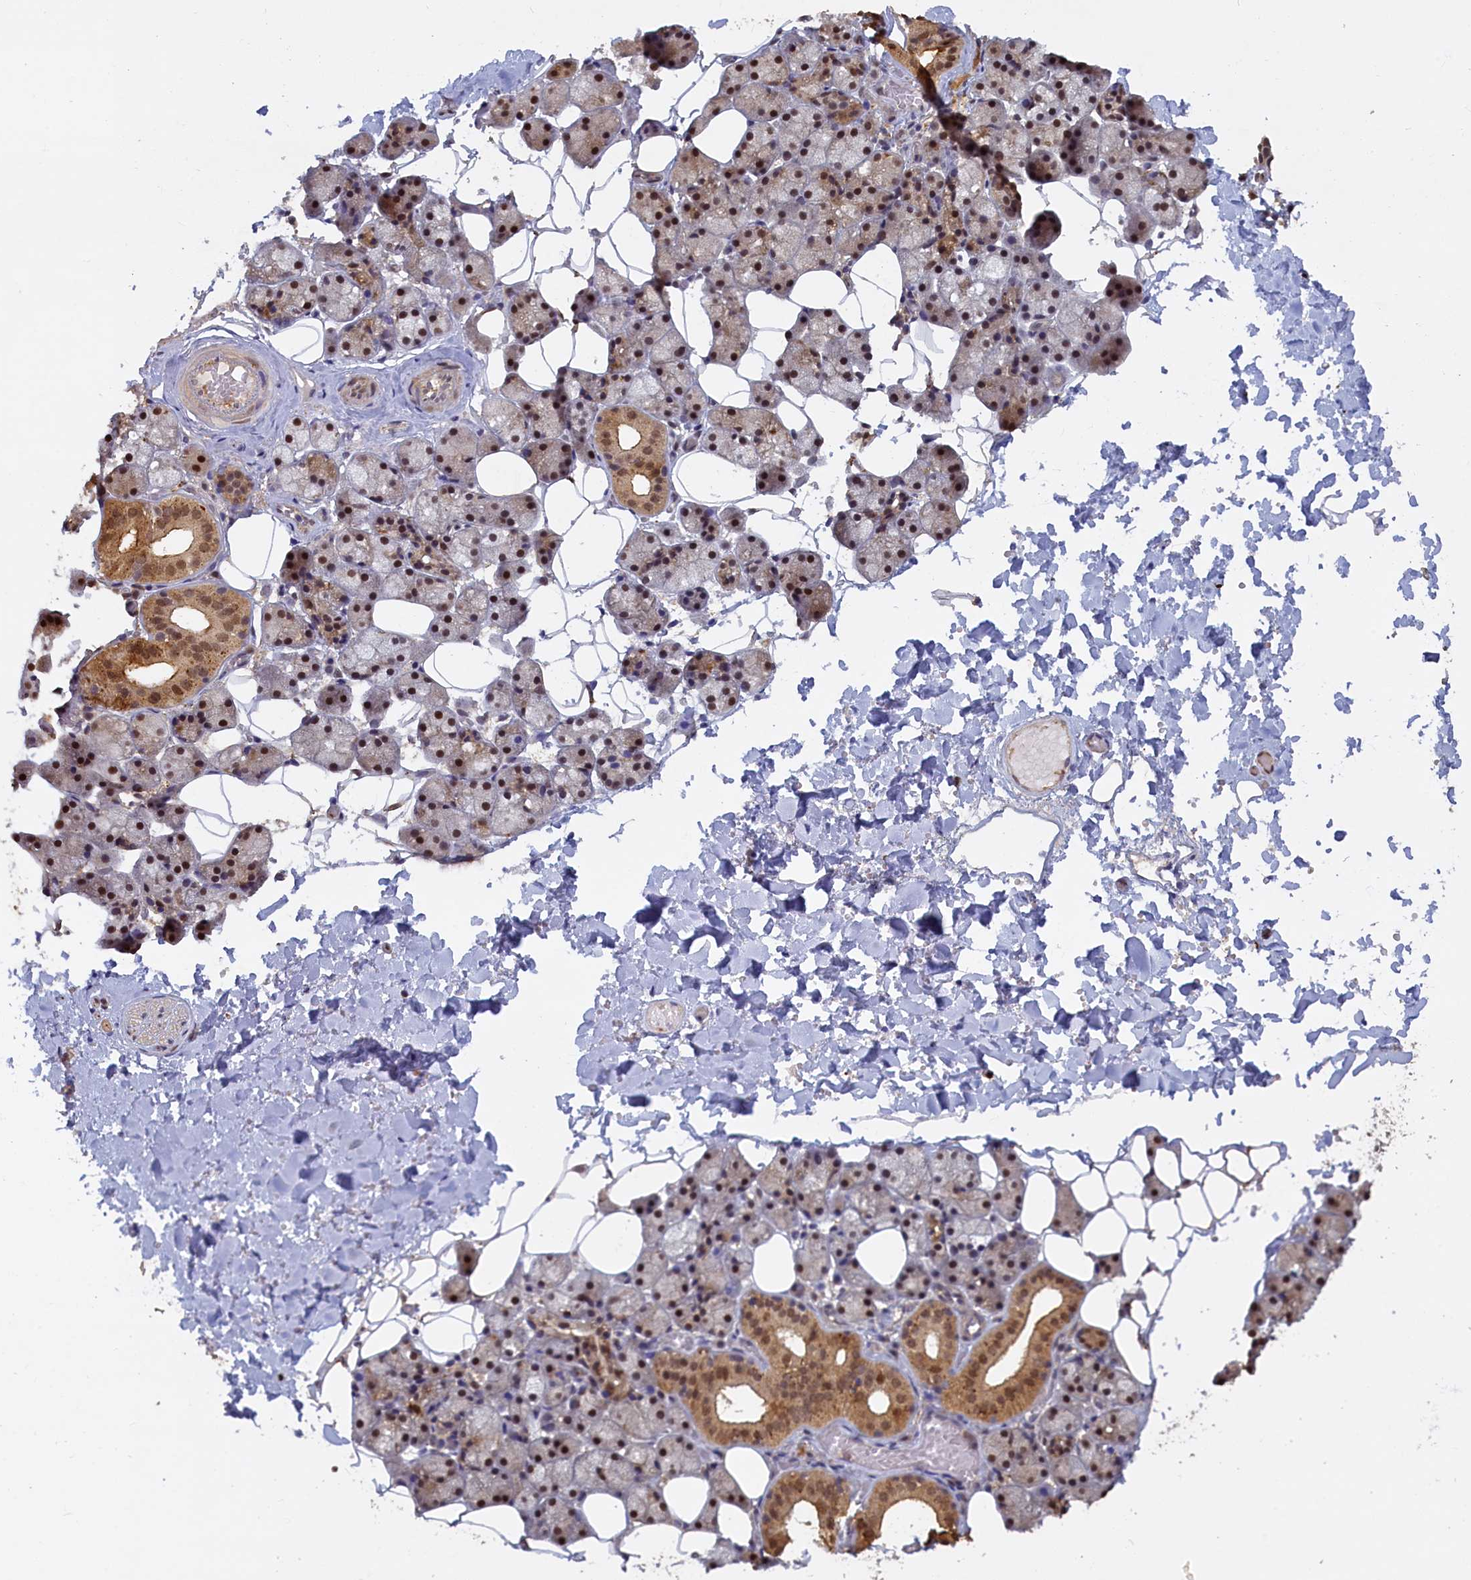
{"staining": {"intensity": "moderate", "quantity": ">75%", "location": "cytoplasmic/membranous,nuclear"}, "tissue": "salivary gland", "cell_type": "Glandular cells", "image_type": "normal", "snomed": [{"axis": "morphology", "description": "Normal tissue, NOS"}, {"axis": "topography", "description": "Salivary gland"}], "caption": "Normal salivary gland reveals moderate cytoplasmic/membranous,nuclear positivity in approximately >75% of glandular cells Nuclei are stained in blue..", "gene": "UCHL3", "patient": {"sex": "female", "age": 33}}